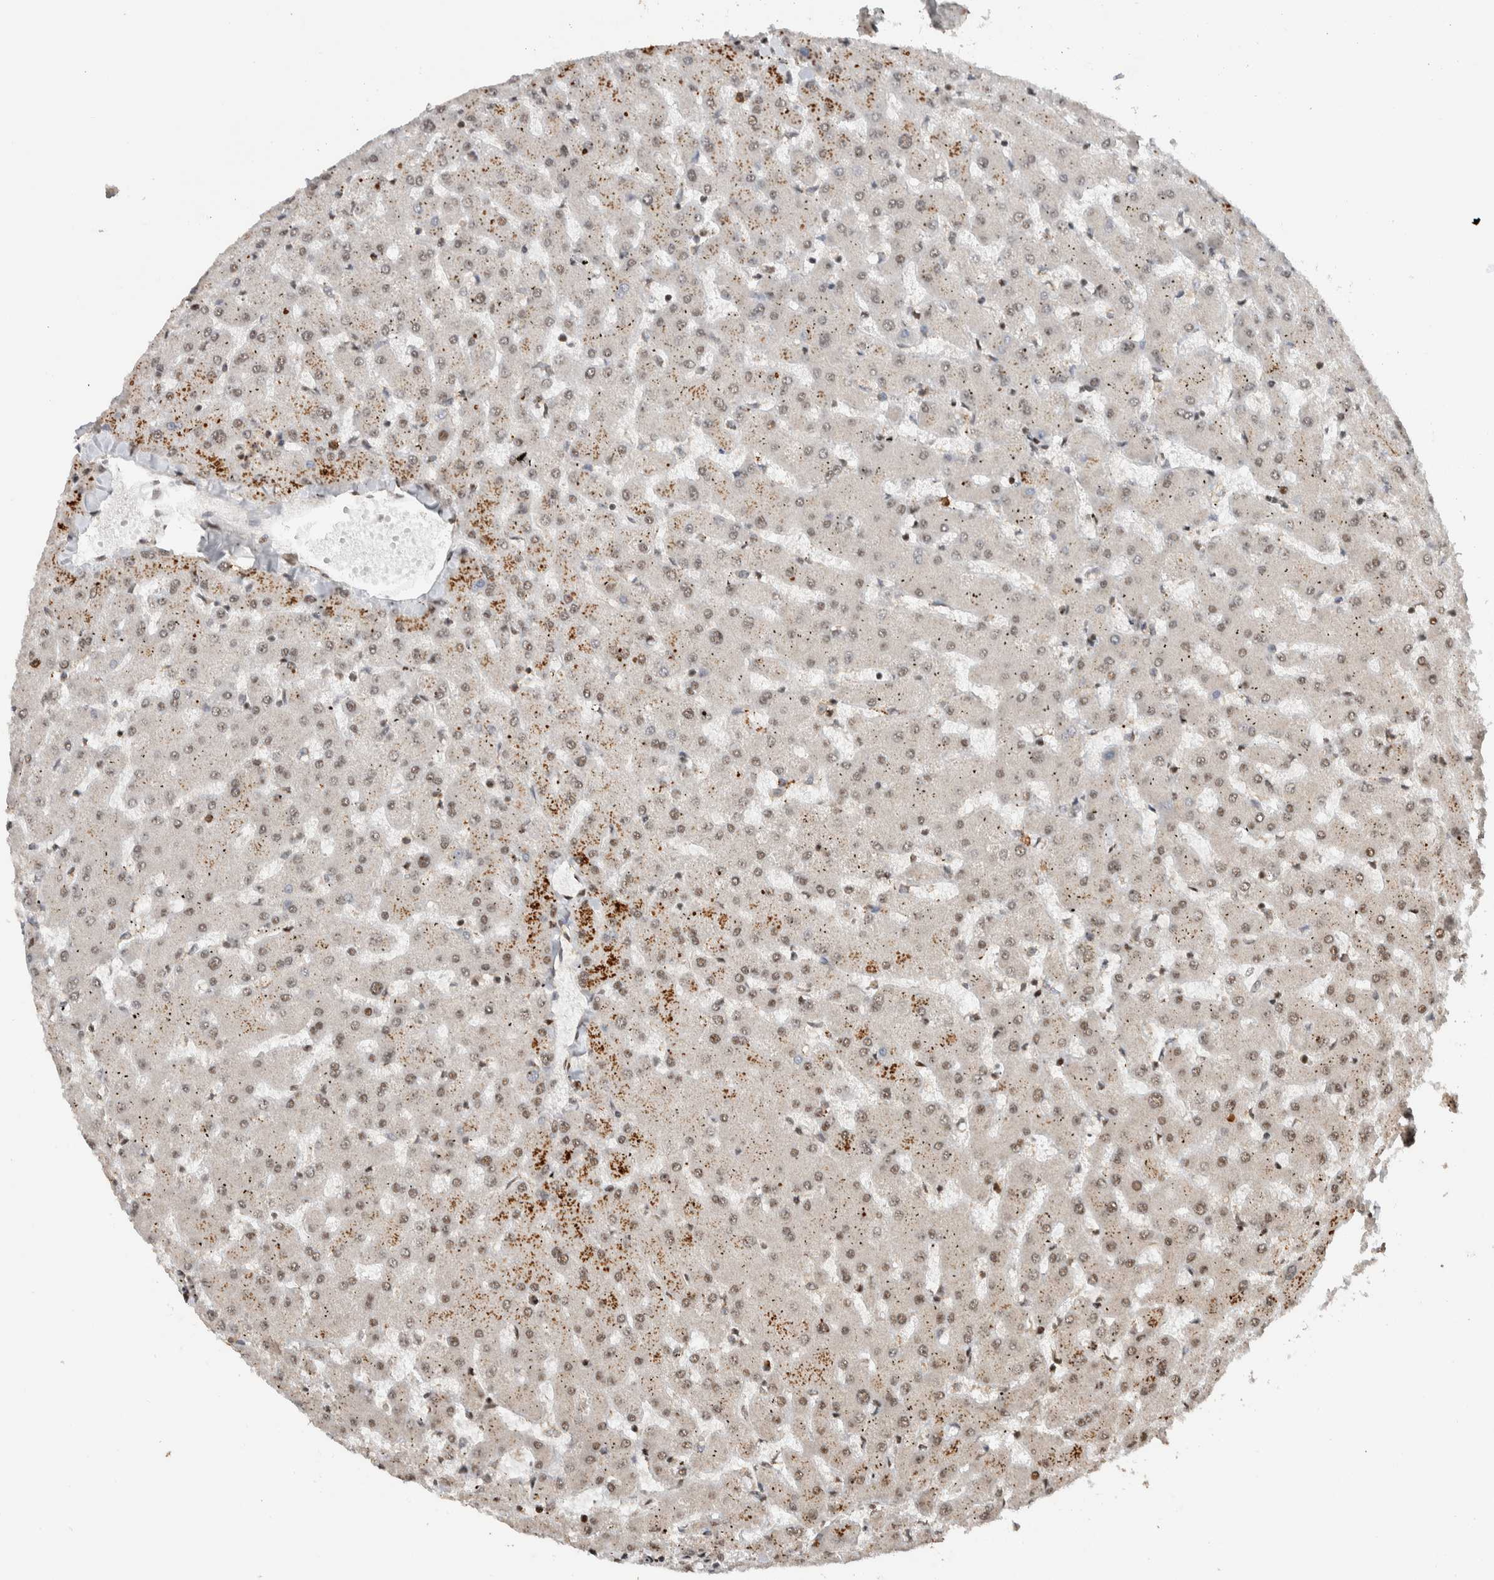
{"staining": {"intensity": "weak", "quantity": "<25%", "location": "nuclear"}, "tissue": "liver", "cell_type": "Cholangiocytes", "image_type": "normal", "snomed": [{"axis": "morphology", "description": "Normal tissue, NOS"}, {"axis": "topography", "description": "Liver"}], "caption": "This is an IHC photomicrograph of benign liver. There is no staining in cholangiocytes.", "gene": "ZNF521", "patient": {"sex": "female", "age": 63}}